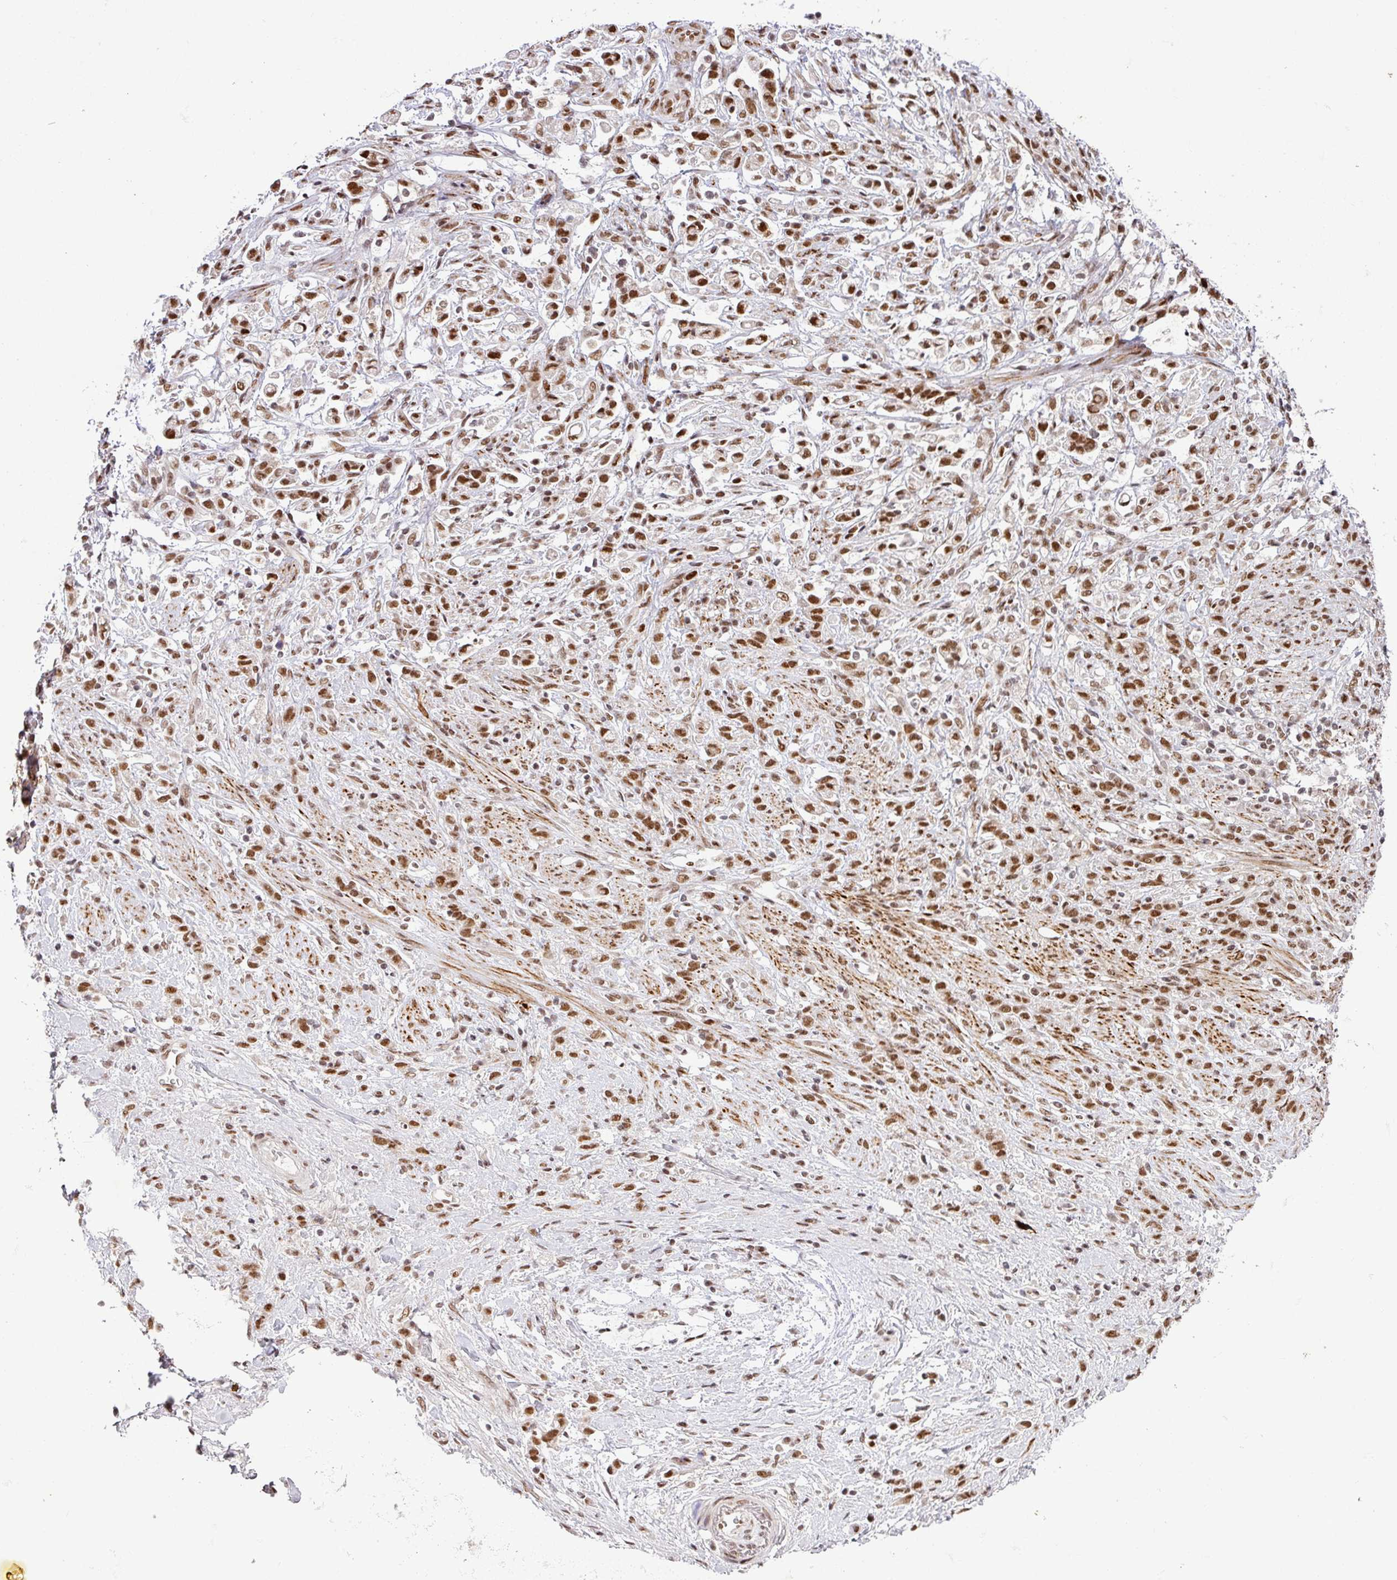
{"staining": {"intensity": "strong", "quantity": ">75%", "location": "cytoplasmic/membranous,nuclear"}, "tissue": "stomach cancer", "cell_type": "Tumor cells", "image_type": "cancer", "snomed": [{"axis": "morphology", "description": "Adenocarcinoma, NOS"}, {"axis": "topography", "description": "Stomach"}], "caption": "This histopathology image reveals IHC staining of human stomach cancer, with high strong cytoplasmic/membranous and nuclear expression in approximately >75% of tumor cells.", "gene": "SRSF2", "patient": {"sex": "female", "age": 60}}